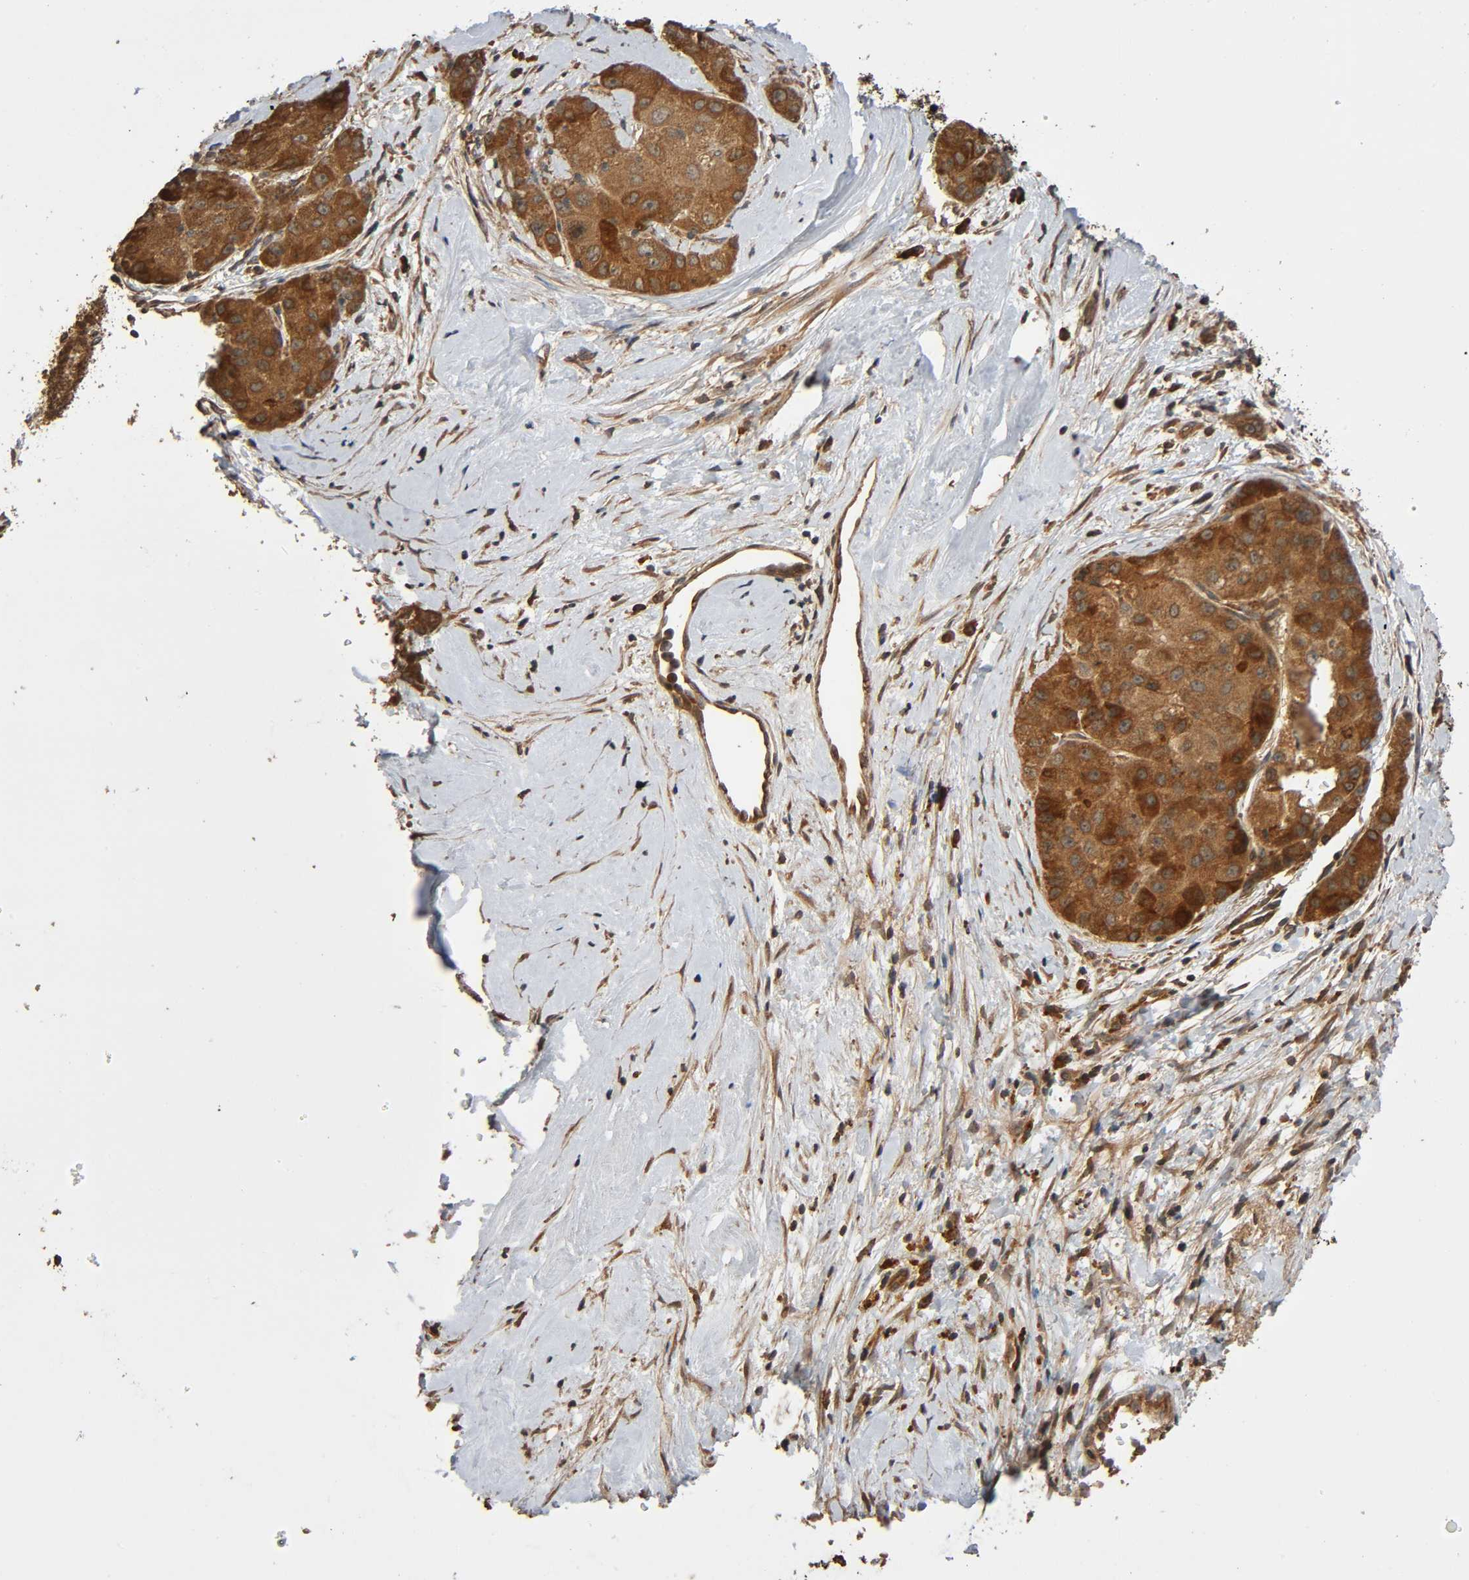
{"staining": {"intensity": "strong", "quantity": ">75%", "location": "cytoplasmic/membranous"}, "tissue": "liver cancer", "cell_type": "Tumor cells", "image_type": "cancer", "snomed": [{"axis": "morphology", "description": "Carcinoma, Hepatocellular, NOS"}, {"axis": "topography", "description": "Liver"}], "caption": "This micrograph displays immunohistochemistry (IHC) staining of hepatocellular carcinoma (liver), with high strong cytoplasmic/membranous expression in approximately >75% of tumor cells.", "gene": "MAP3K8", "patient": {"sex": "male", "age": 80}}